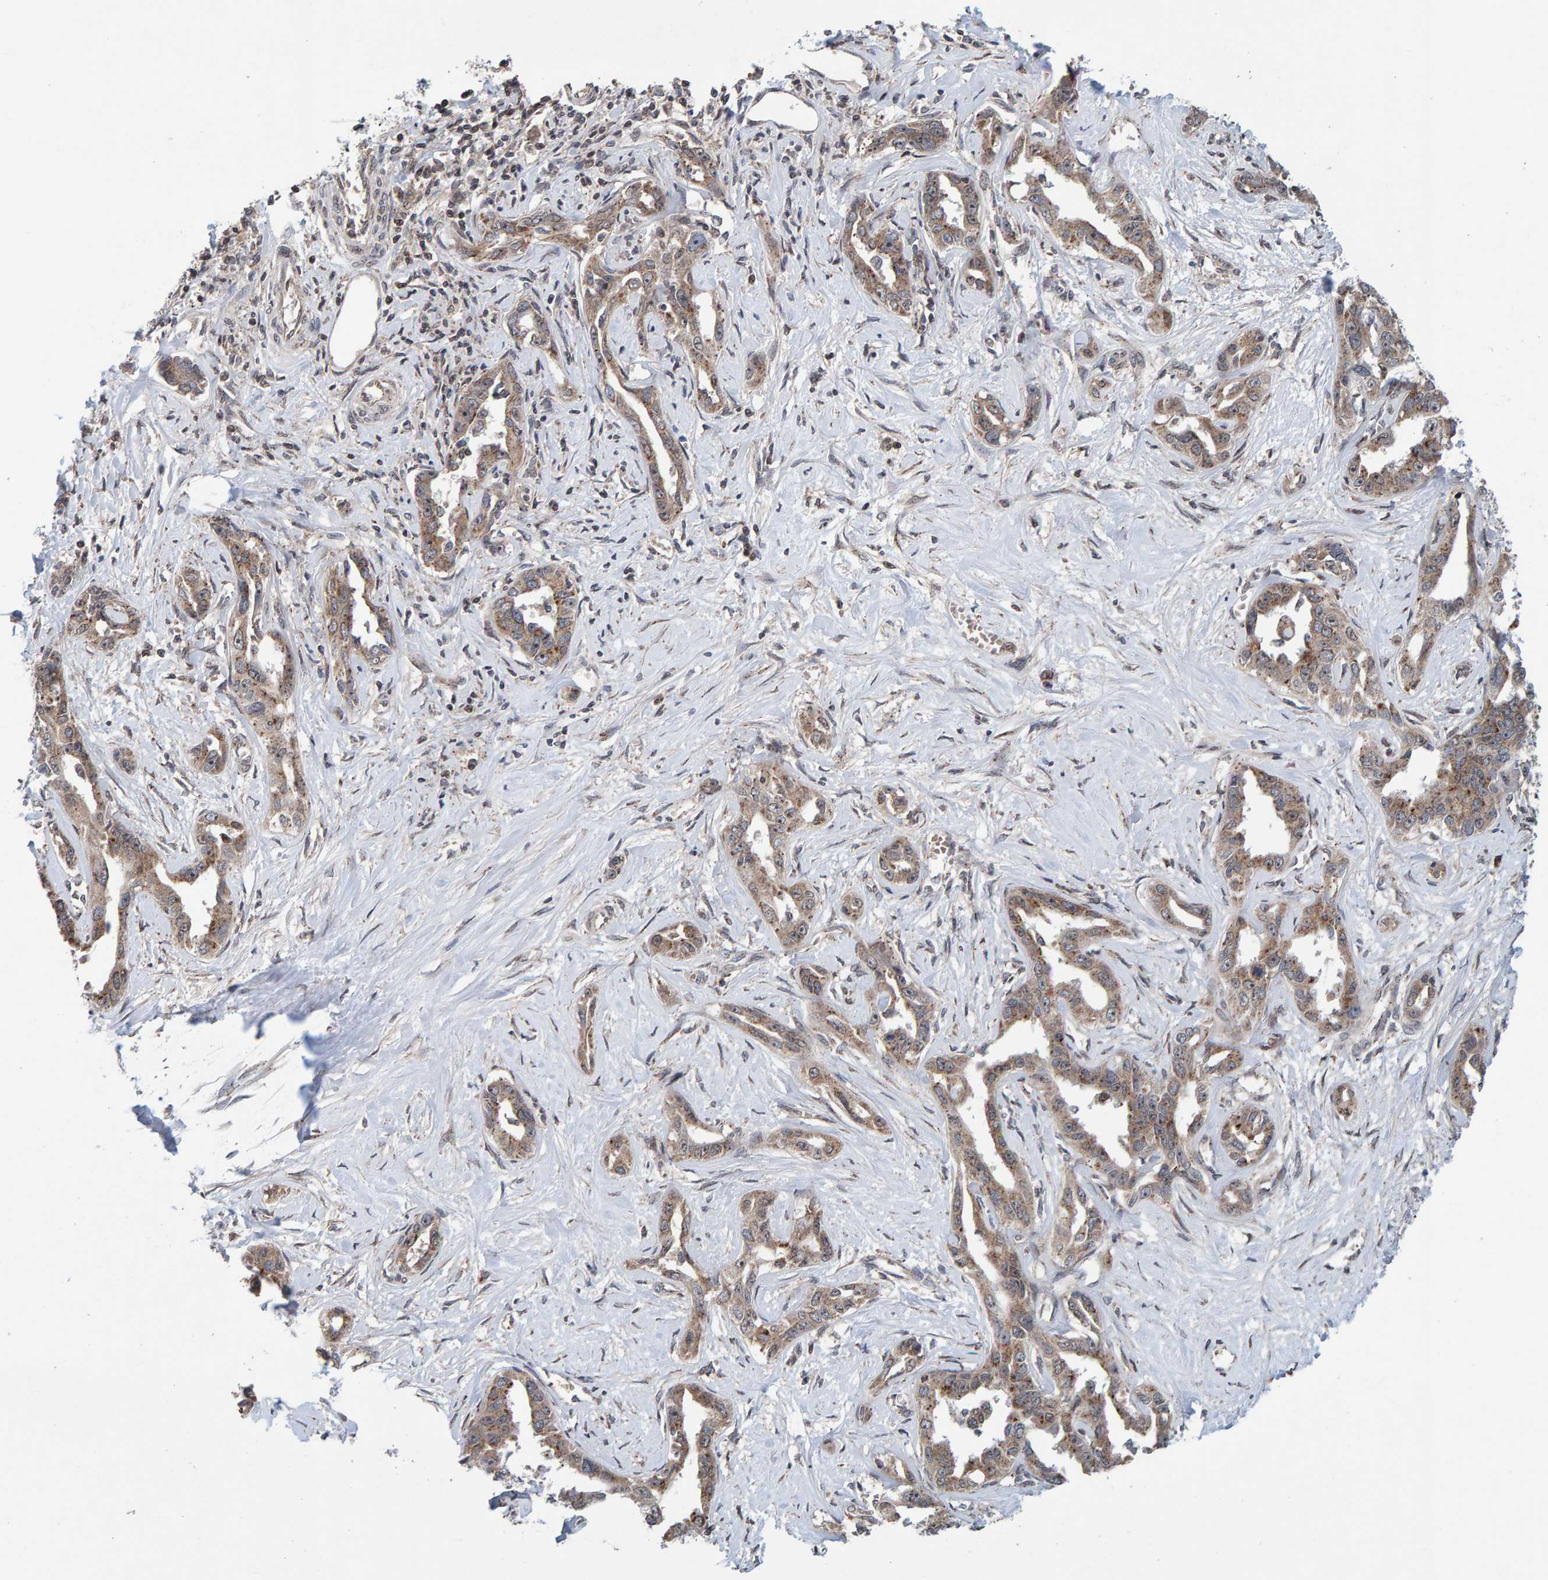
{"staining": {"intensity": "weak", "quantity": ">75%", "location": "cytoplasmic/membranous"}, "tissue": "liver cancer", "cell_type": "Tumor cells", "image_type": "cancer", "snomed": [{"axis": "morphology", "description": "Cholangiocarcinoma"}, {"axis": "topography", "description": "Liver"}], "caption": "Immunohistochemistry staining of liver cholangiocarcinoma, which reveals low levels of weak cytoplasmic/membranous staining in about >75% of tumor cells indicating weak cytoplasmic/membranous protein staining. The staining was performed using DAB (brown) for protein detection and nuclei were counterstained in hematoxylin (blue).", "gene": "CCDC25", "patient": {"sex": "male", "age": 59}}